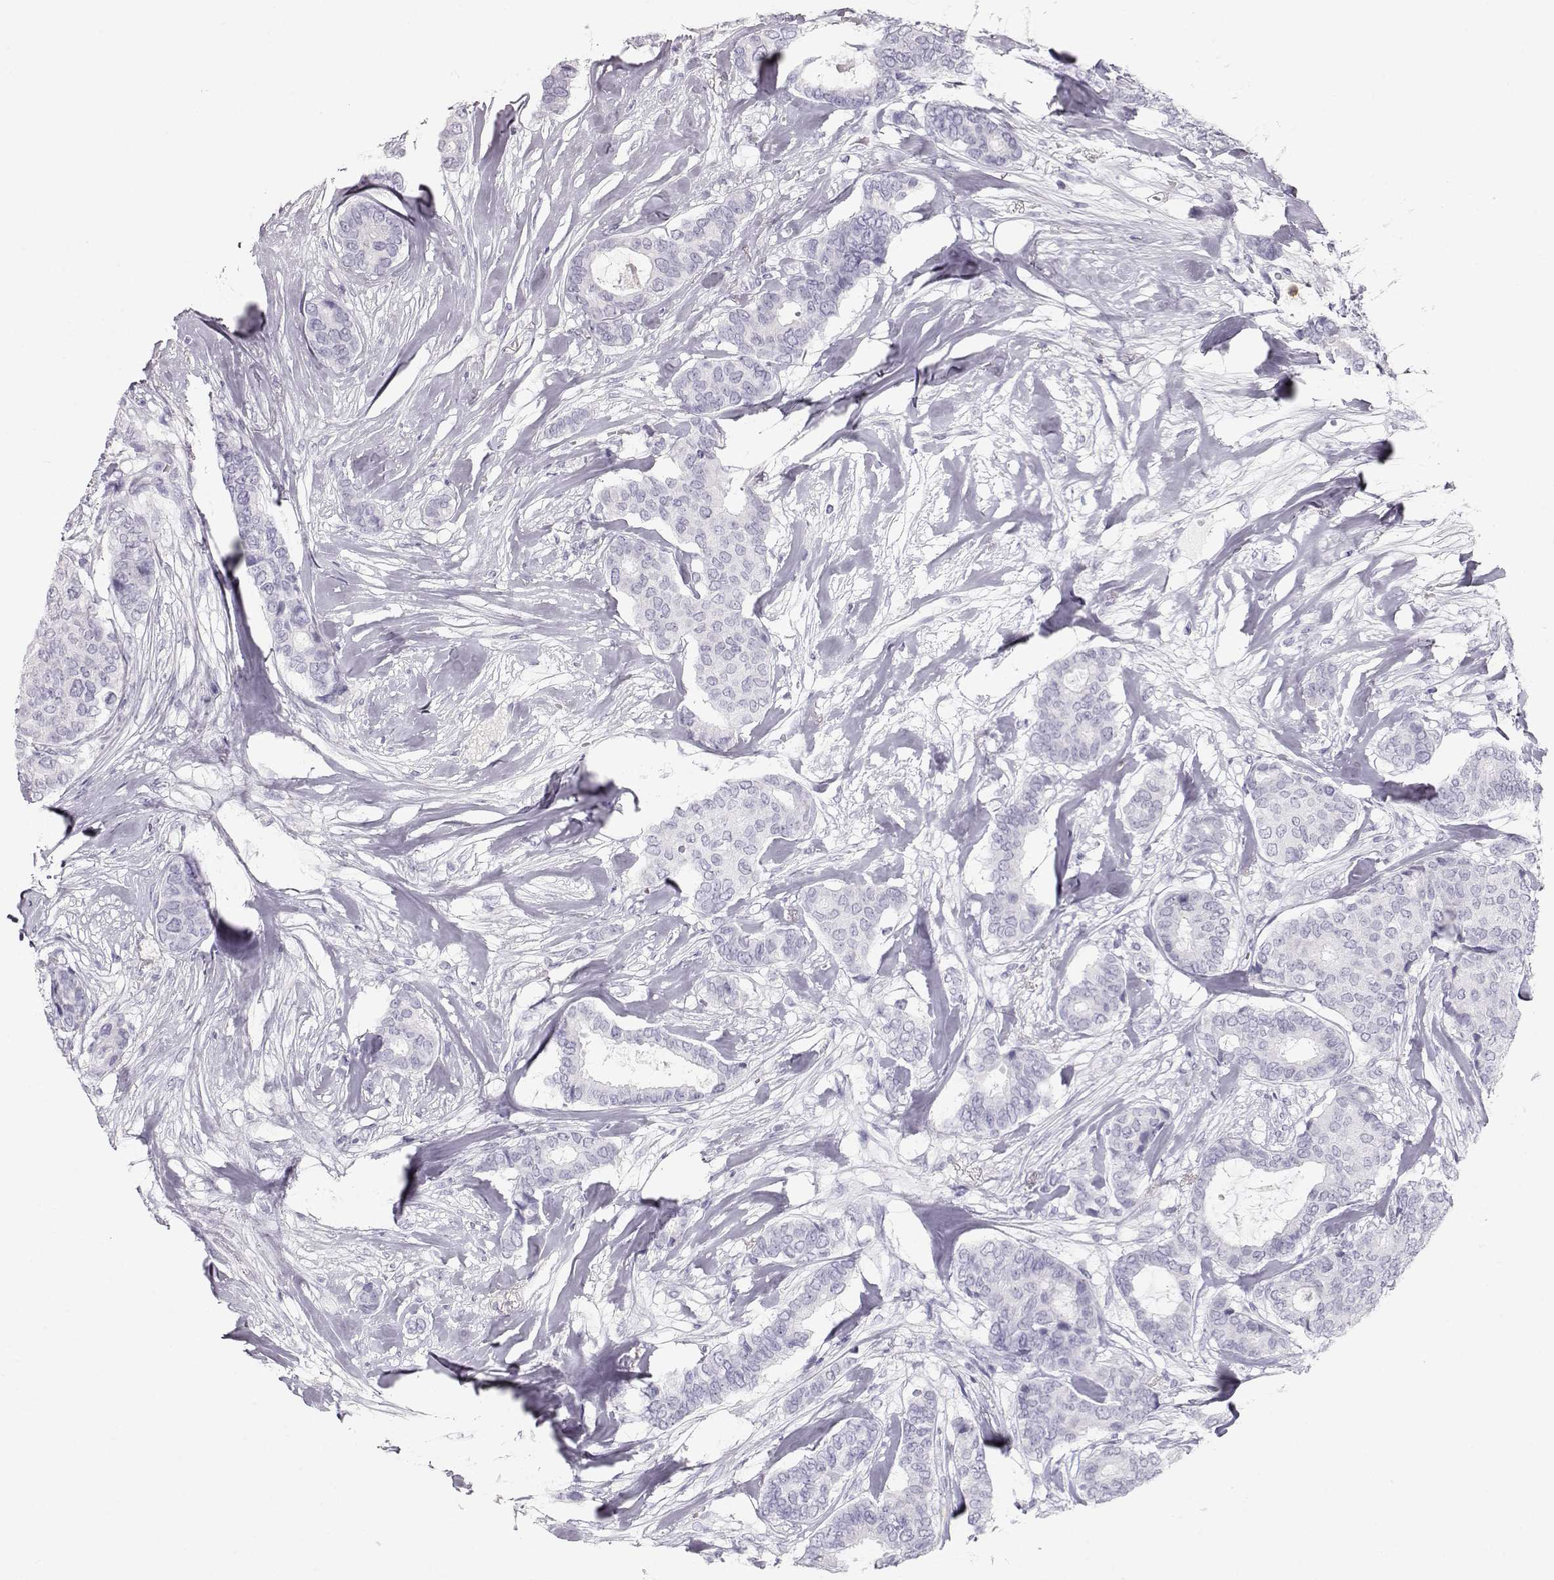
{"staining": {"intensity": "negative", "quantity": "none", "location": "none"}, "tissue": "breast cancer", "cell_type": "Tumor cells", "image_type": "cancer", "snomed": [{"axis": "morphology", "description": "Duct carcinoma"}, {"axis": "topography", "description": "Breast"}], "caption": "This is a photomicrograph of immunohistochemistry staining of breast cancer, which shows no staining in tumor cells.", "gene": "MIP", "patient": {"sex": "female", "age": 75}}